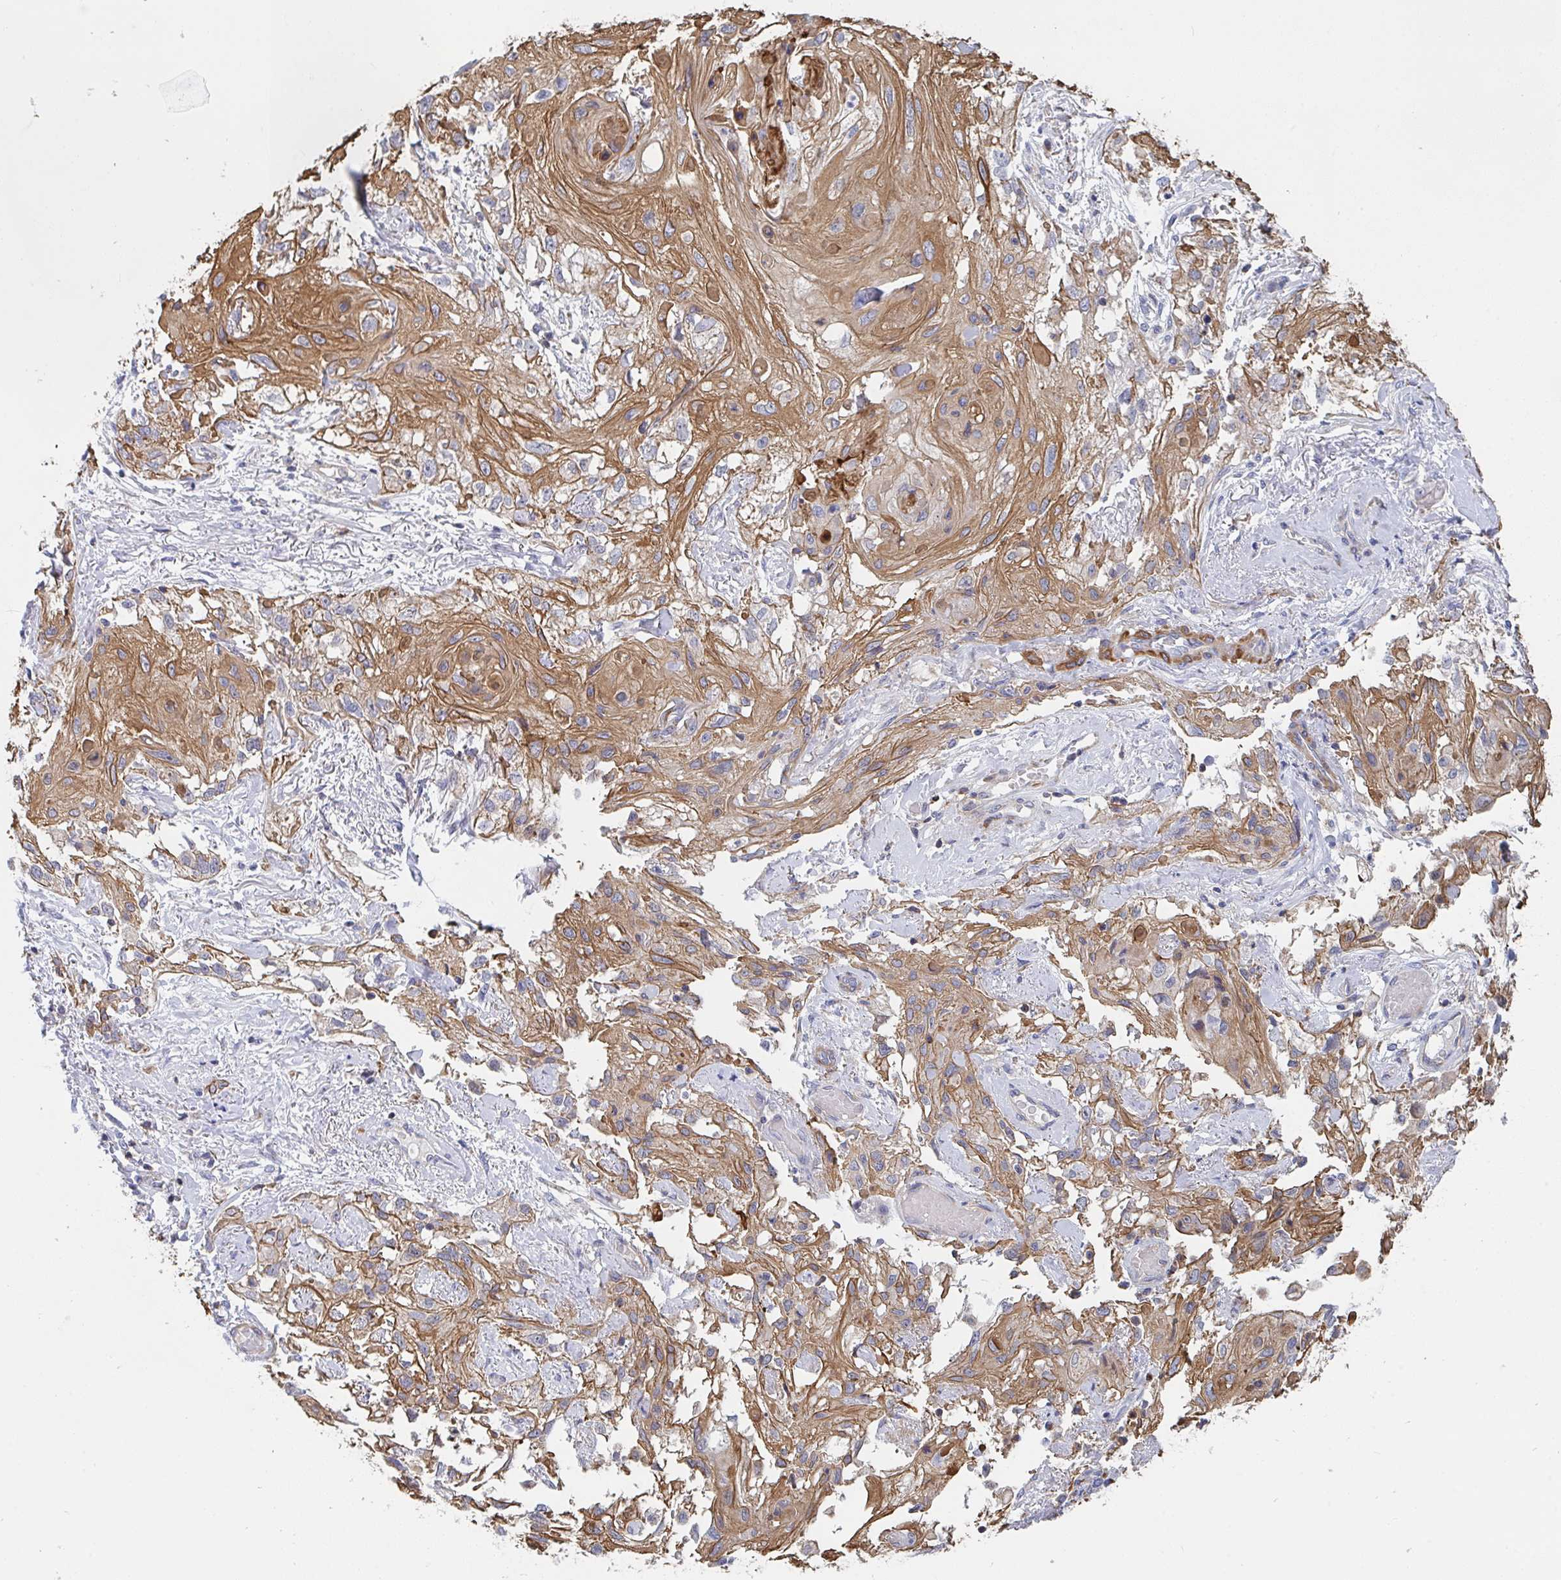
{"staining": {"intensity": "moderate", "quantity": ">75%", "location": "cytoplasmic/membranous"}, "tissue": "skin cancer", "cell_type": "Tumor cells", "image_type": "cancer", "snomed": [{"axis": "morphology", "description": "Squamous cell carcinoma, NOS"}, {"axis": "topography", "description": "Skin"}, {"axis": "topography", "description": "Vulva"}], "caption": "The photomicrograph shows staining of skin cancer (squamous cell carcinoma), revealing moderate cytoplasmic/membranous protein expression (brown color) within tumor cells.", "gene": "FRMD3", "patient": {"sex": "female", "age": 86}}